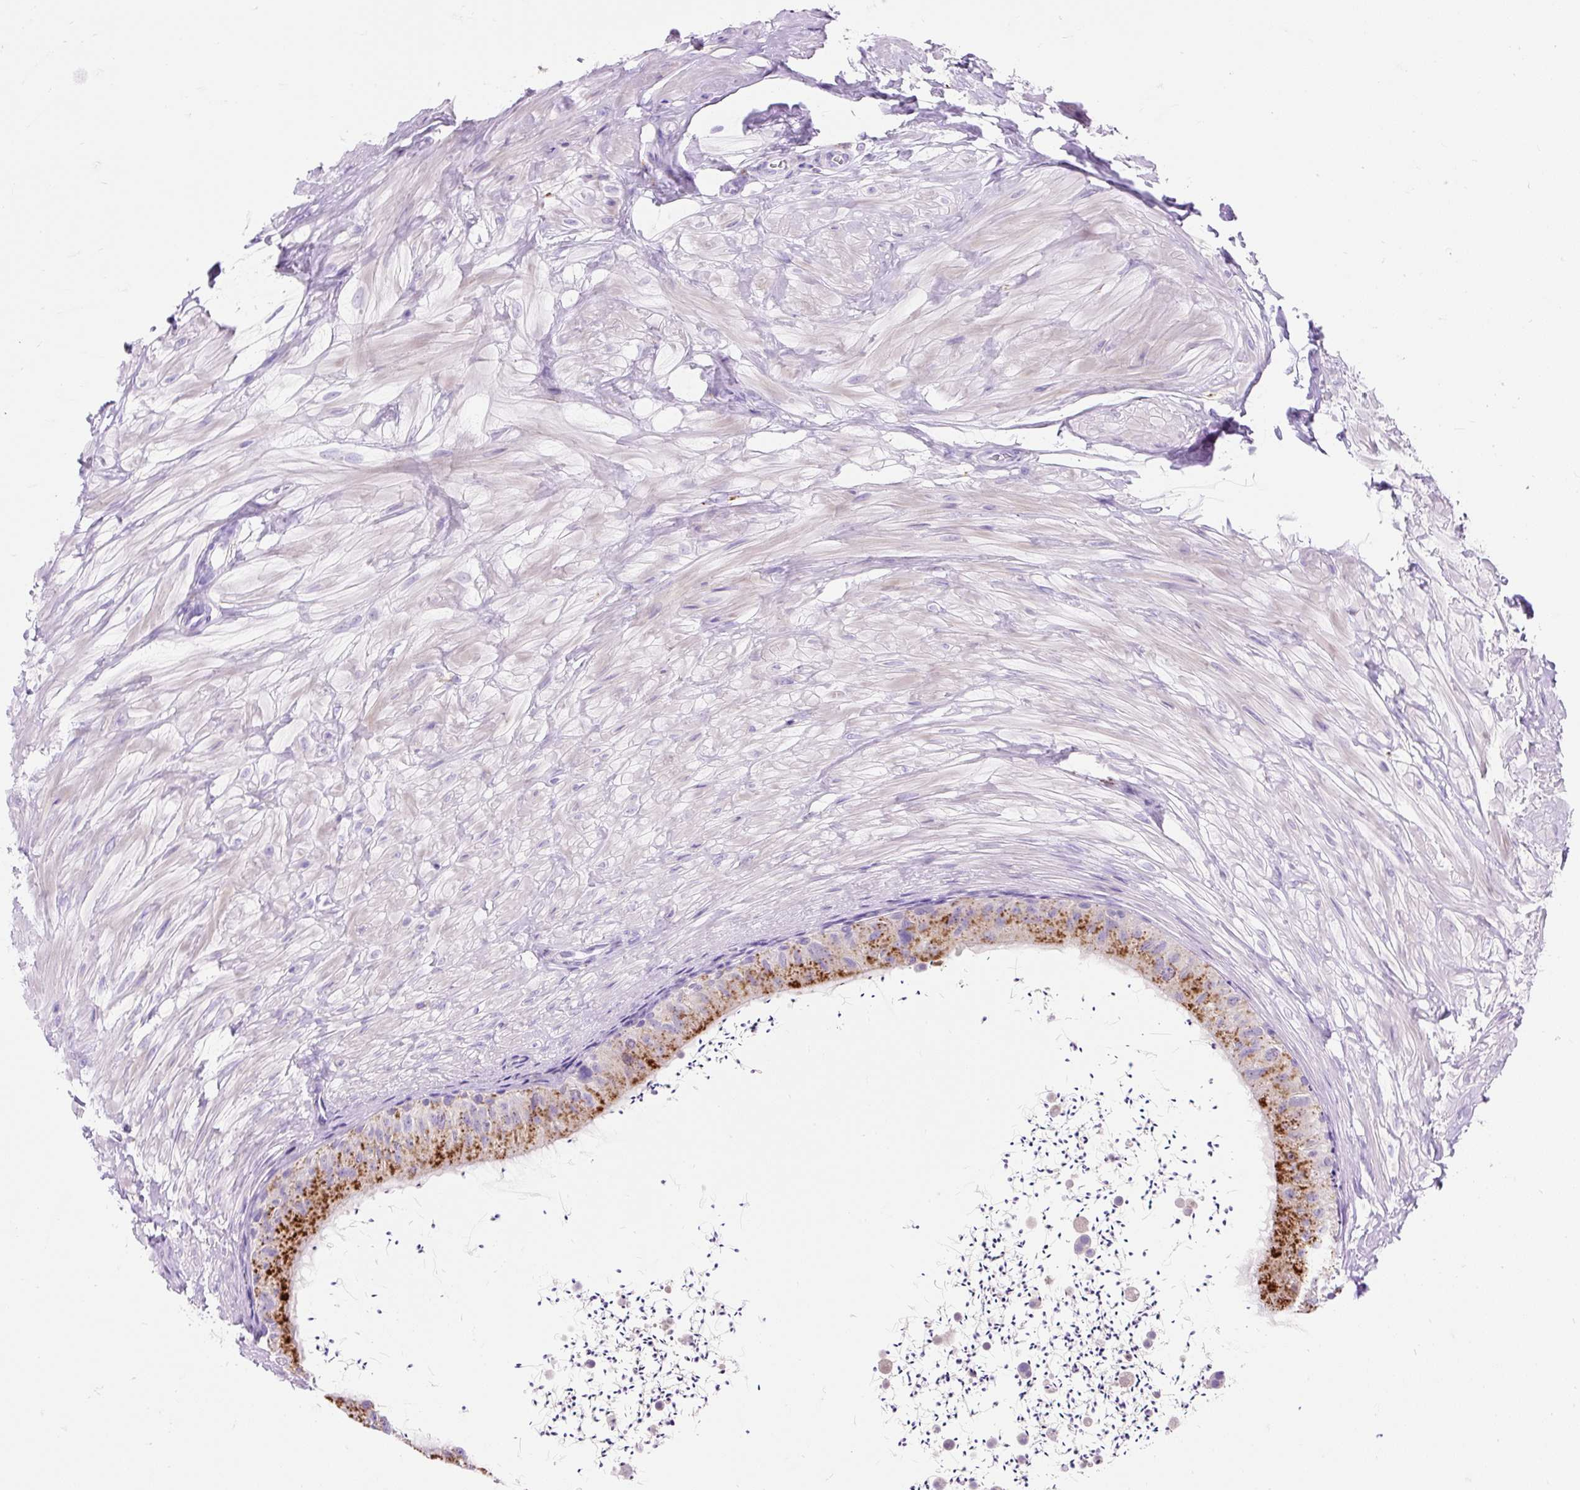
{"staining": {"intensity": "moderate", "quantity": "25%-75%", "location": "cytoplasmic/membranous"}, "tissue": "epididymis", "cell_type": "Glandular cells", "image_type": "normal", "snomed": [{"axis": "morphology", "description": "Normal tissue, NOS"}, {"axis": "topography", "description": "Epididymis"}, {"axis": "topography", "description": "Peripheral nerve tissue"}], "caption": "A photomicrograph of epididymis stained for a protein shows moderate cytoplasmic/membranous brown staining in glandular cells. The staining was performed using DAB, with brown indicating positive protein expression. Nuclei are stained blue with hematoxylin.", "gene": "HEXB", "patient": {"sex": "male", "age": 32}}